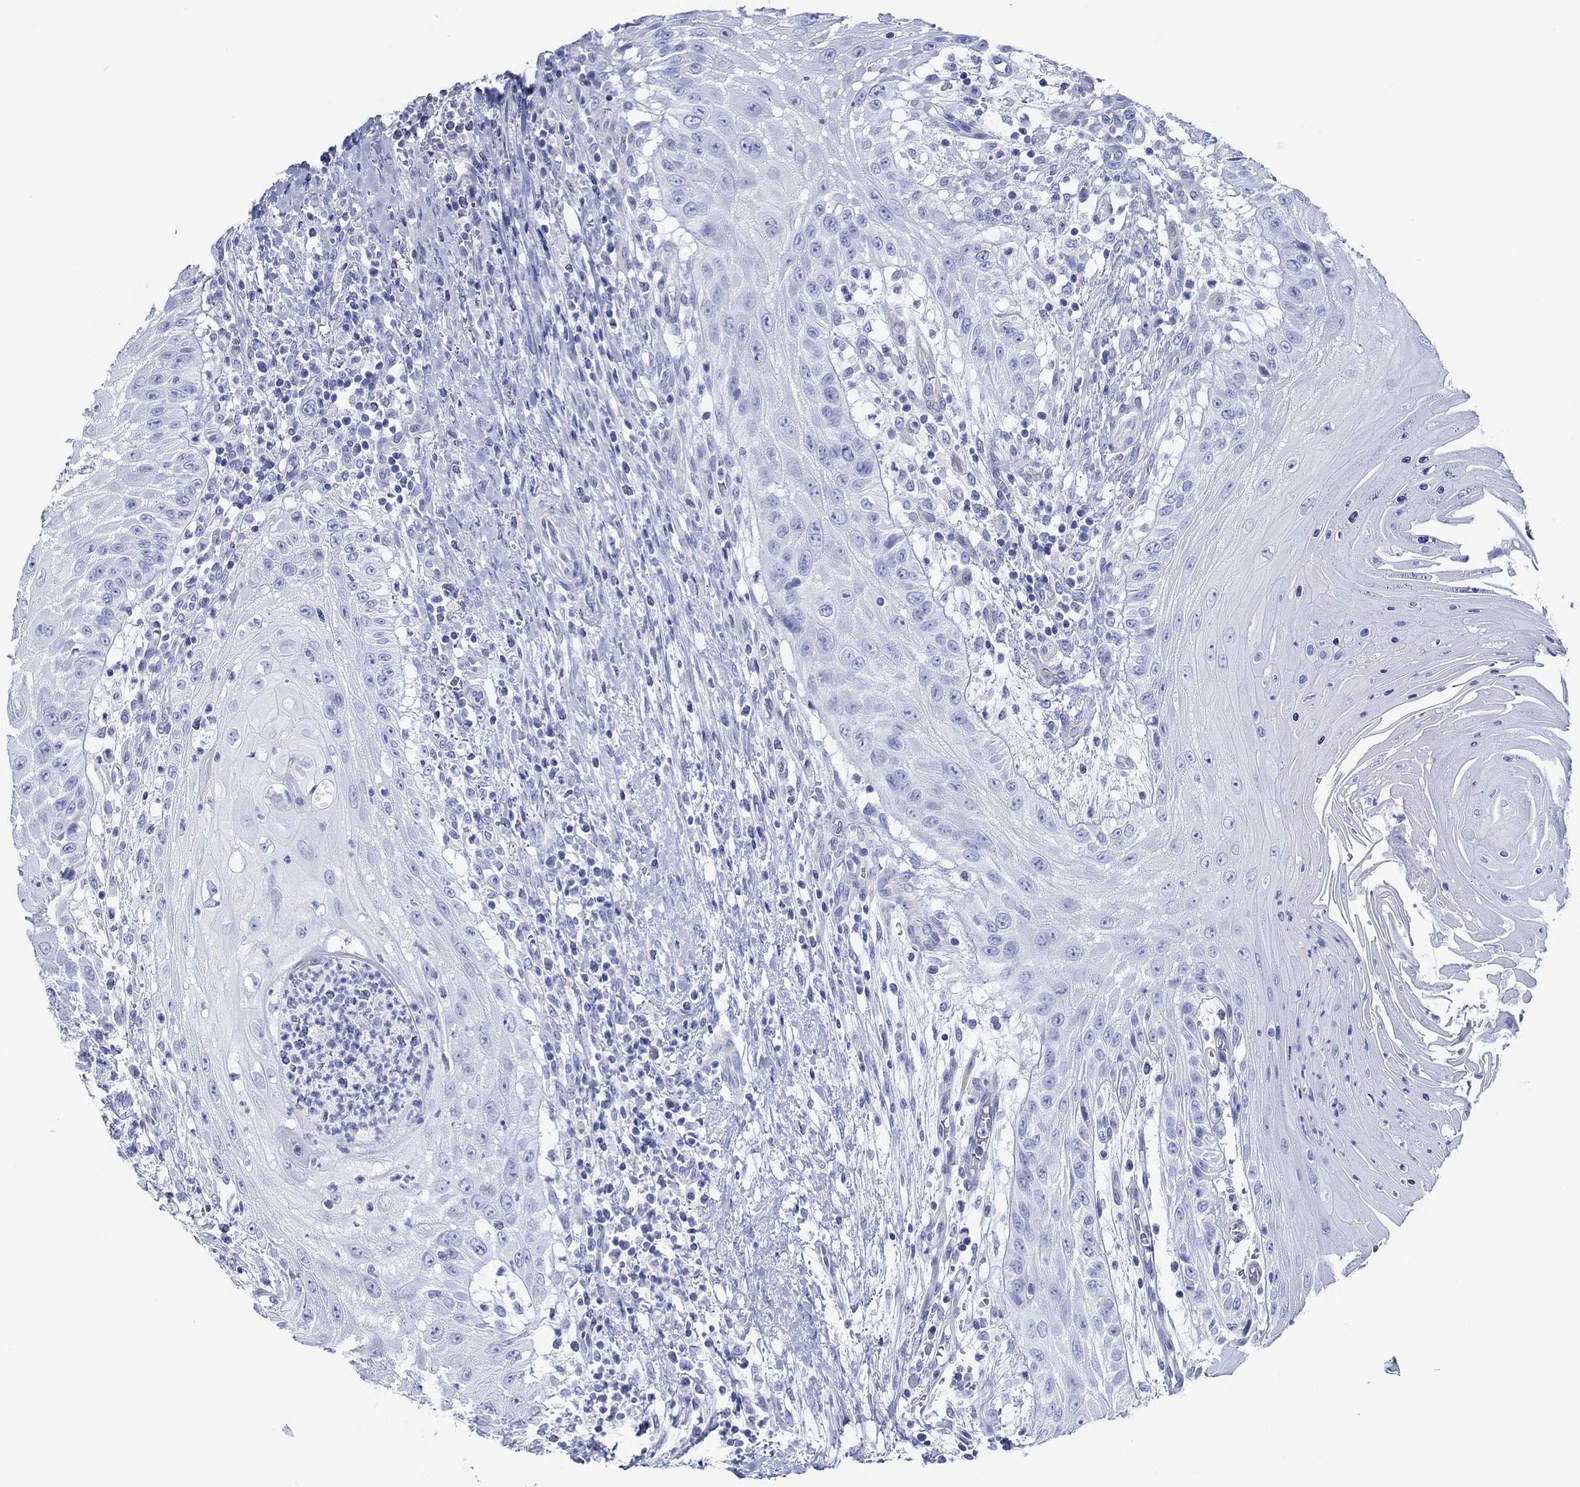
{"staining": {"intensity": "negative", "quantity": "none", "location": "none"}, "tissue": "head and neck cancer", "cell_type": "Tumor cells", "image_type": "cancer", "snomed": [{"axis": "morphology", "description": "Squamous cell carcinoma, NOS"}, {"axis": "topography", "description": "Oral tissue"}, {"axis": "topography", "description": "Head-Neck"}], "caption": "Immunohistochemical staining of head and neck cancer demonstrates no significant expression in tumor cells.", "gene": "IGFBP6", "patient": {"sex": "male", "age": 58}}